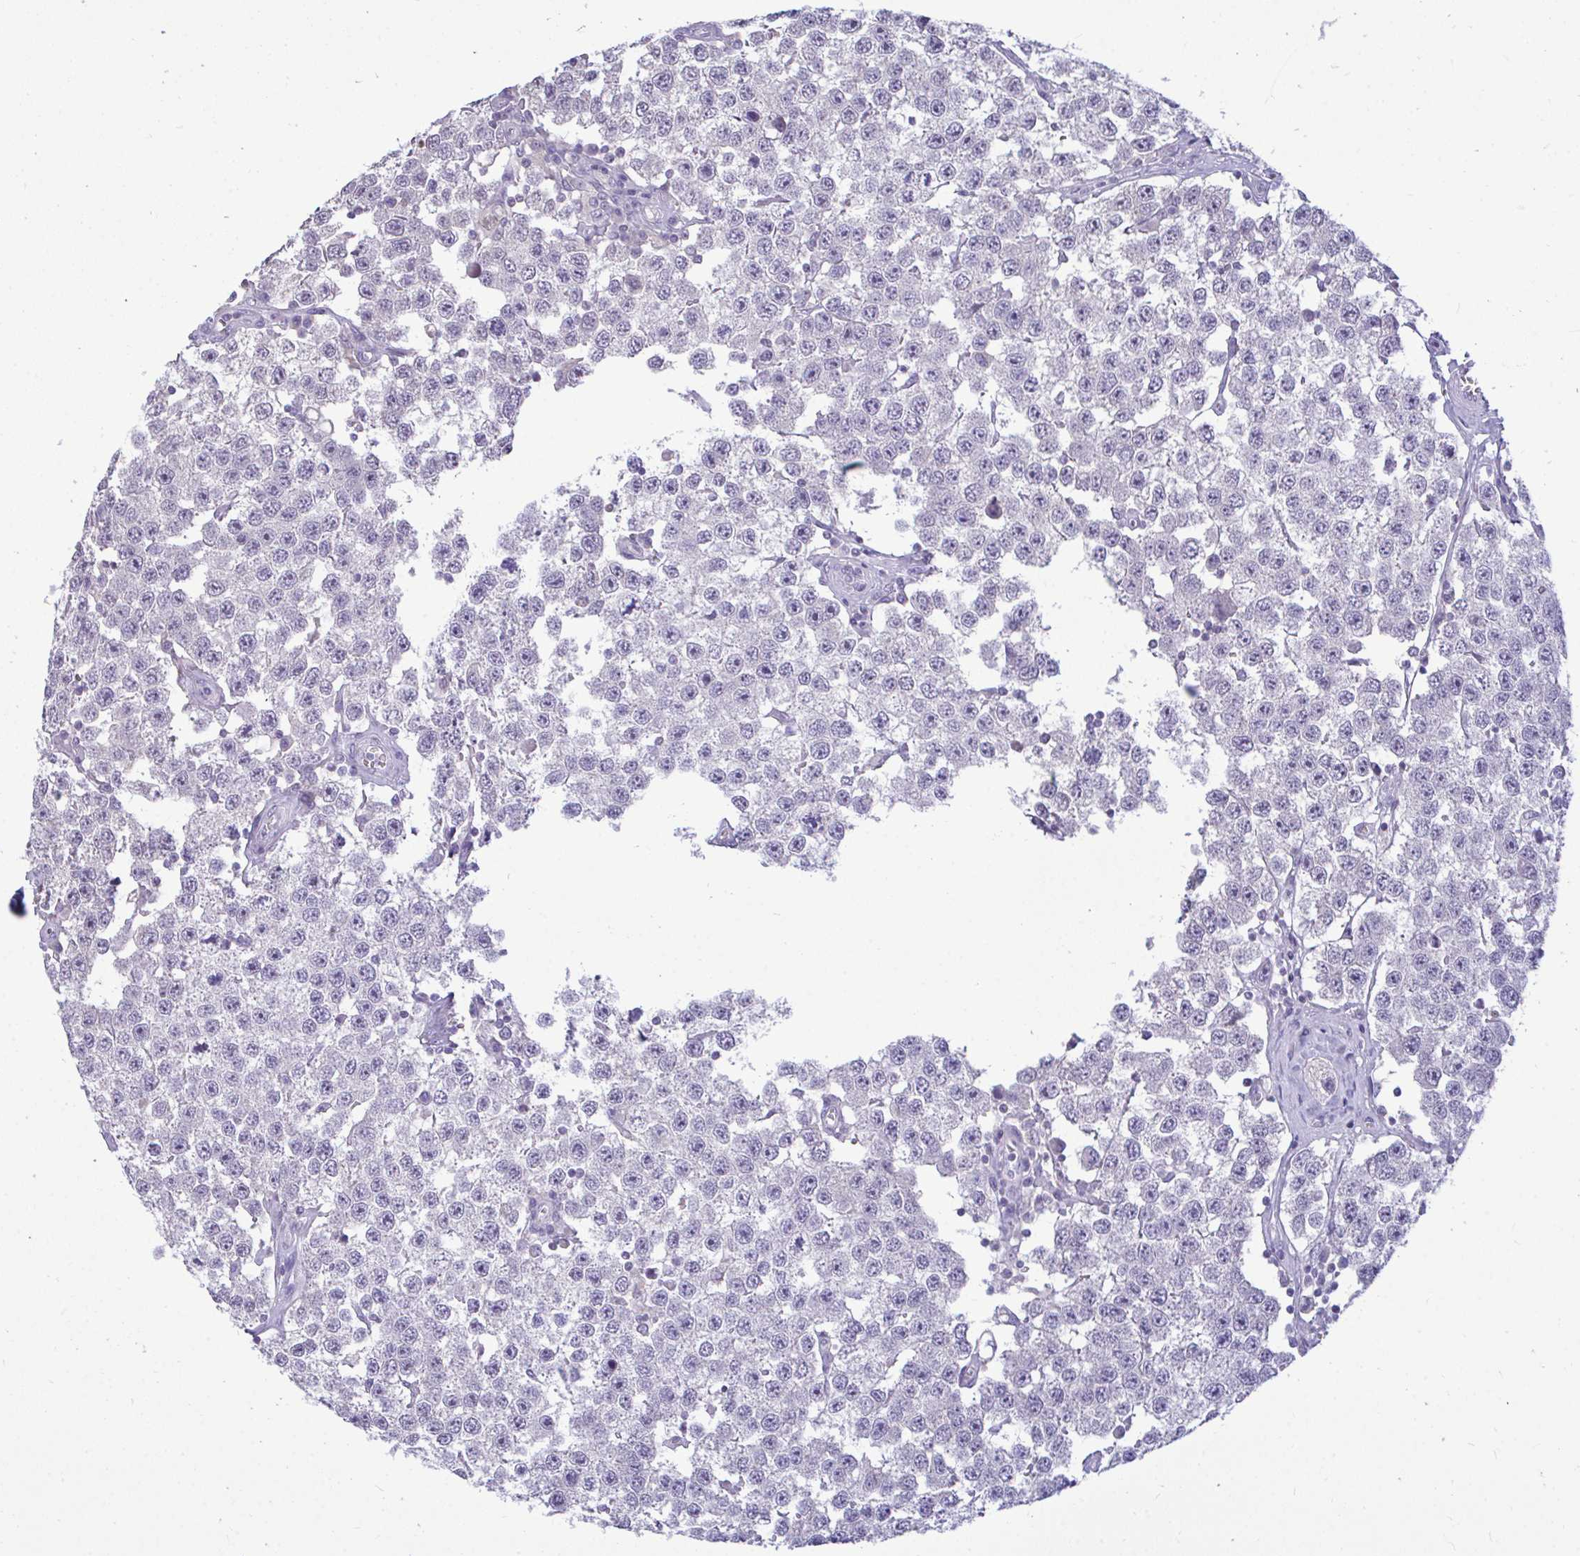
{"staining": {"intensity": "negative", "quantity": "none", "location": "none"}, "tissue": "testis cancer", "cell_type": "Tumor cells", "image_type": "cancer", "snomed": [{"axis": "morphology", "description": "Seminoma, NOS"}, {"axis": "topography", "description": "Testis"}], "caption": "DAB (3,3'-diaminobenzidine) immunohistochemical staining of testis cancer (seminoma) displays no significant expression in tumor cells.", "gene": "PIGK", "patient": {"sex": "male", "age": 34}}